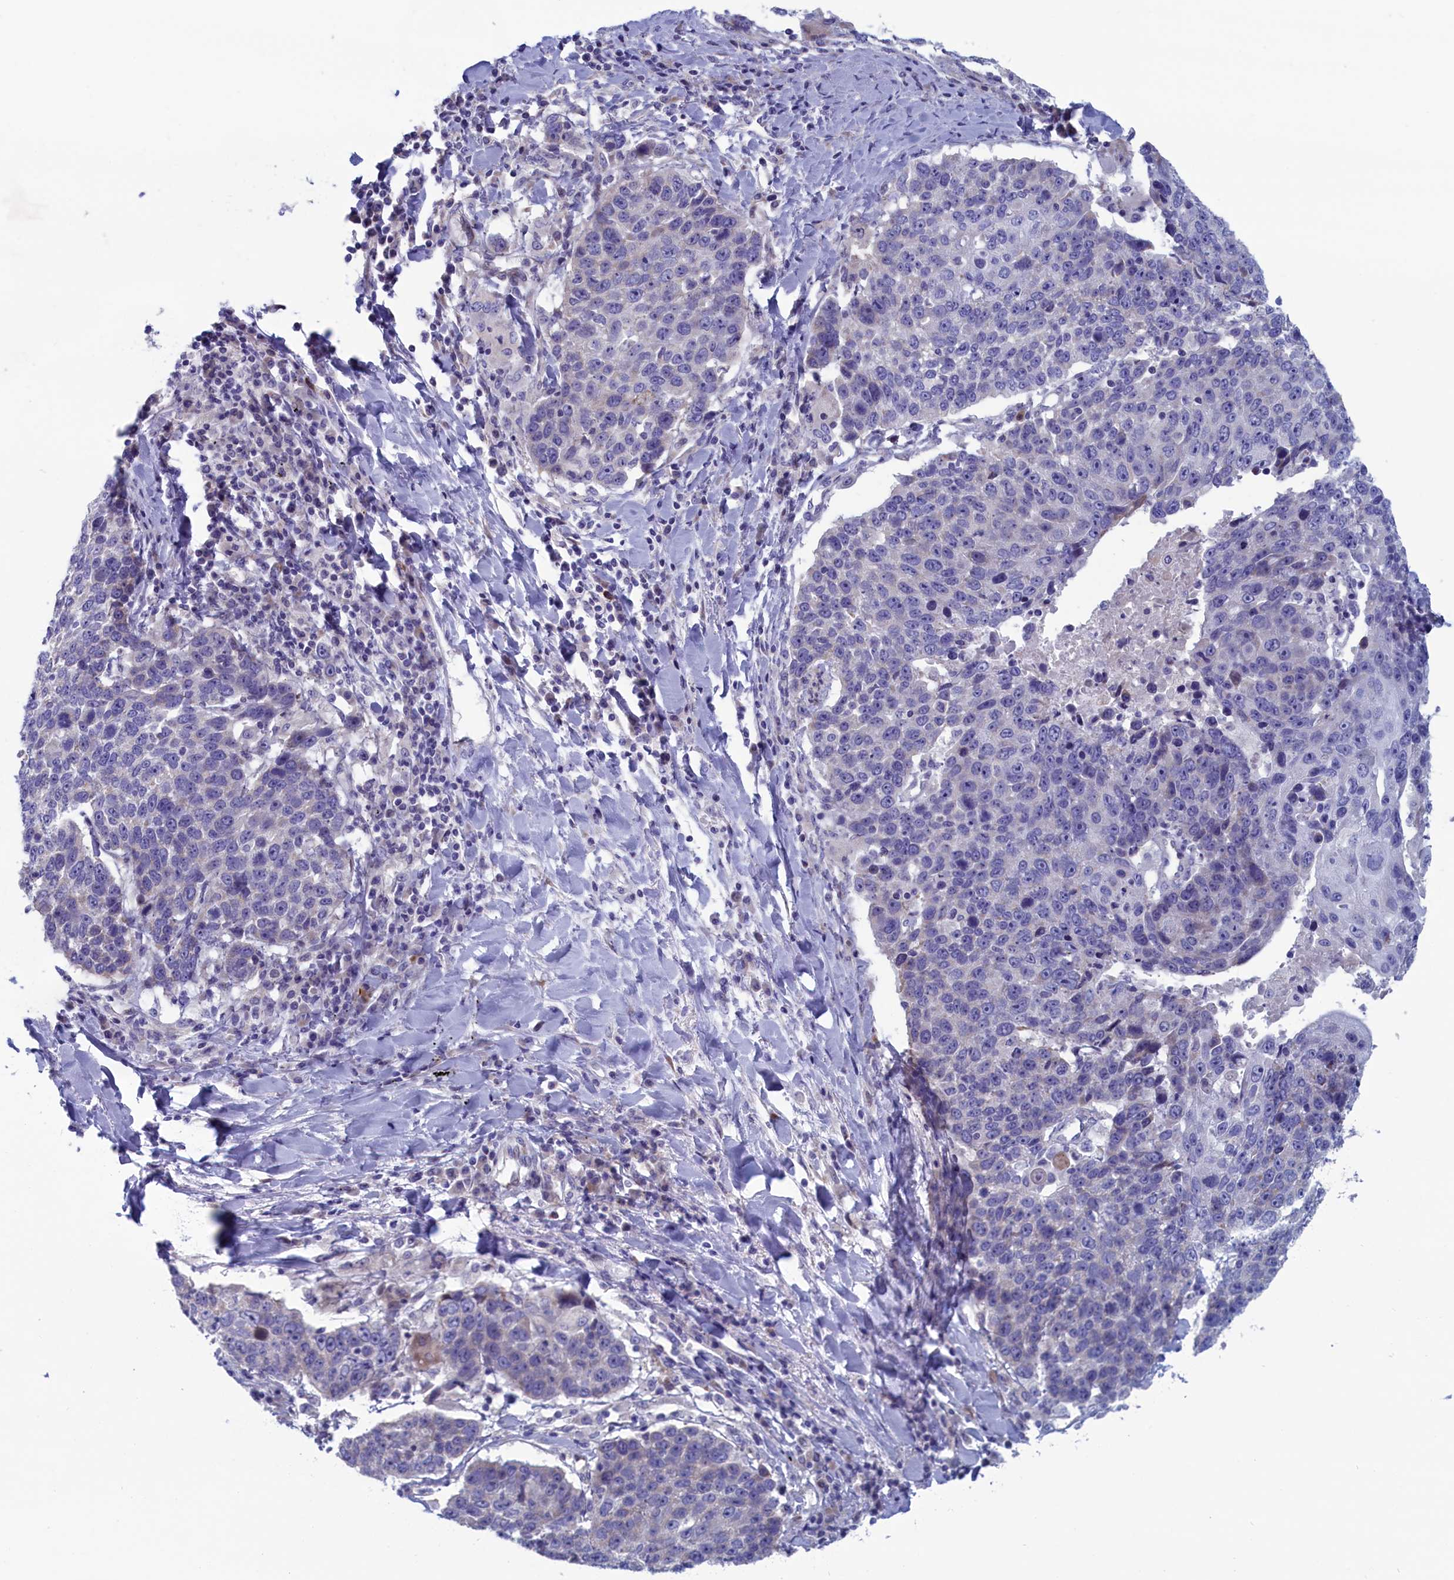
{"staining": {"intensity": "negative", "quantity": "none", "location": "none"}, "tissue": "lung cancer", "cell_type": "Tumor cells", "image_type": "cancer", "snomed": [{"axis": "morphology", "description": "Squamous cell carcinoma, NOS"}, {"axis": "topography", "description": "Lung"}], "caption": "DAB (3,3'-diaminobenzidine) immunohistochemical staining of human lung squamous cell carcinoma demonstrates no significant expression in tumor cells.", "gene": "NIBAN3", "patient": {"sex": "male", "age": 66}}